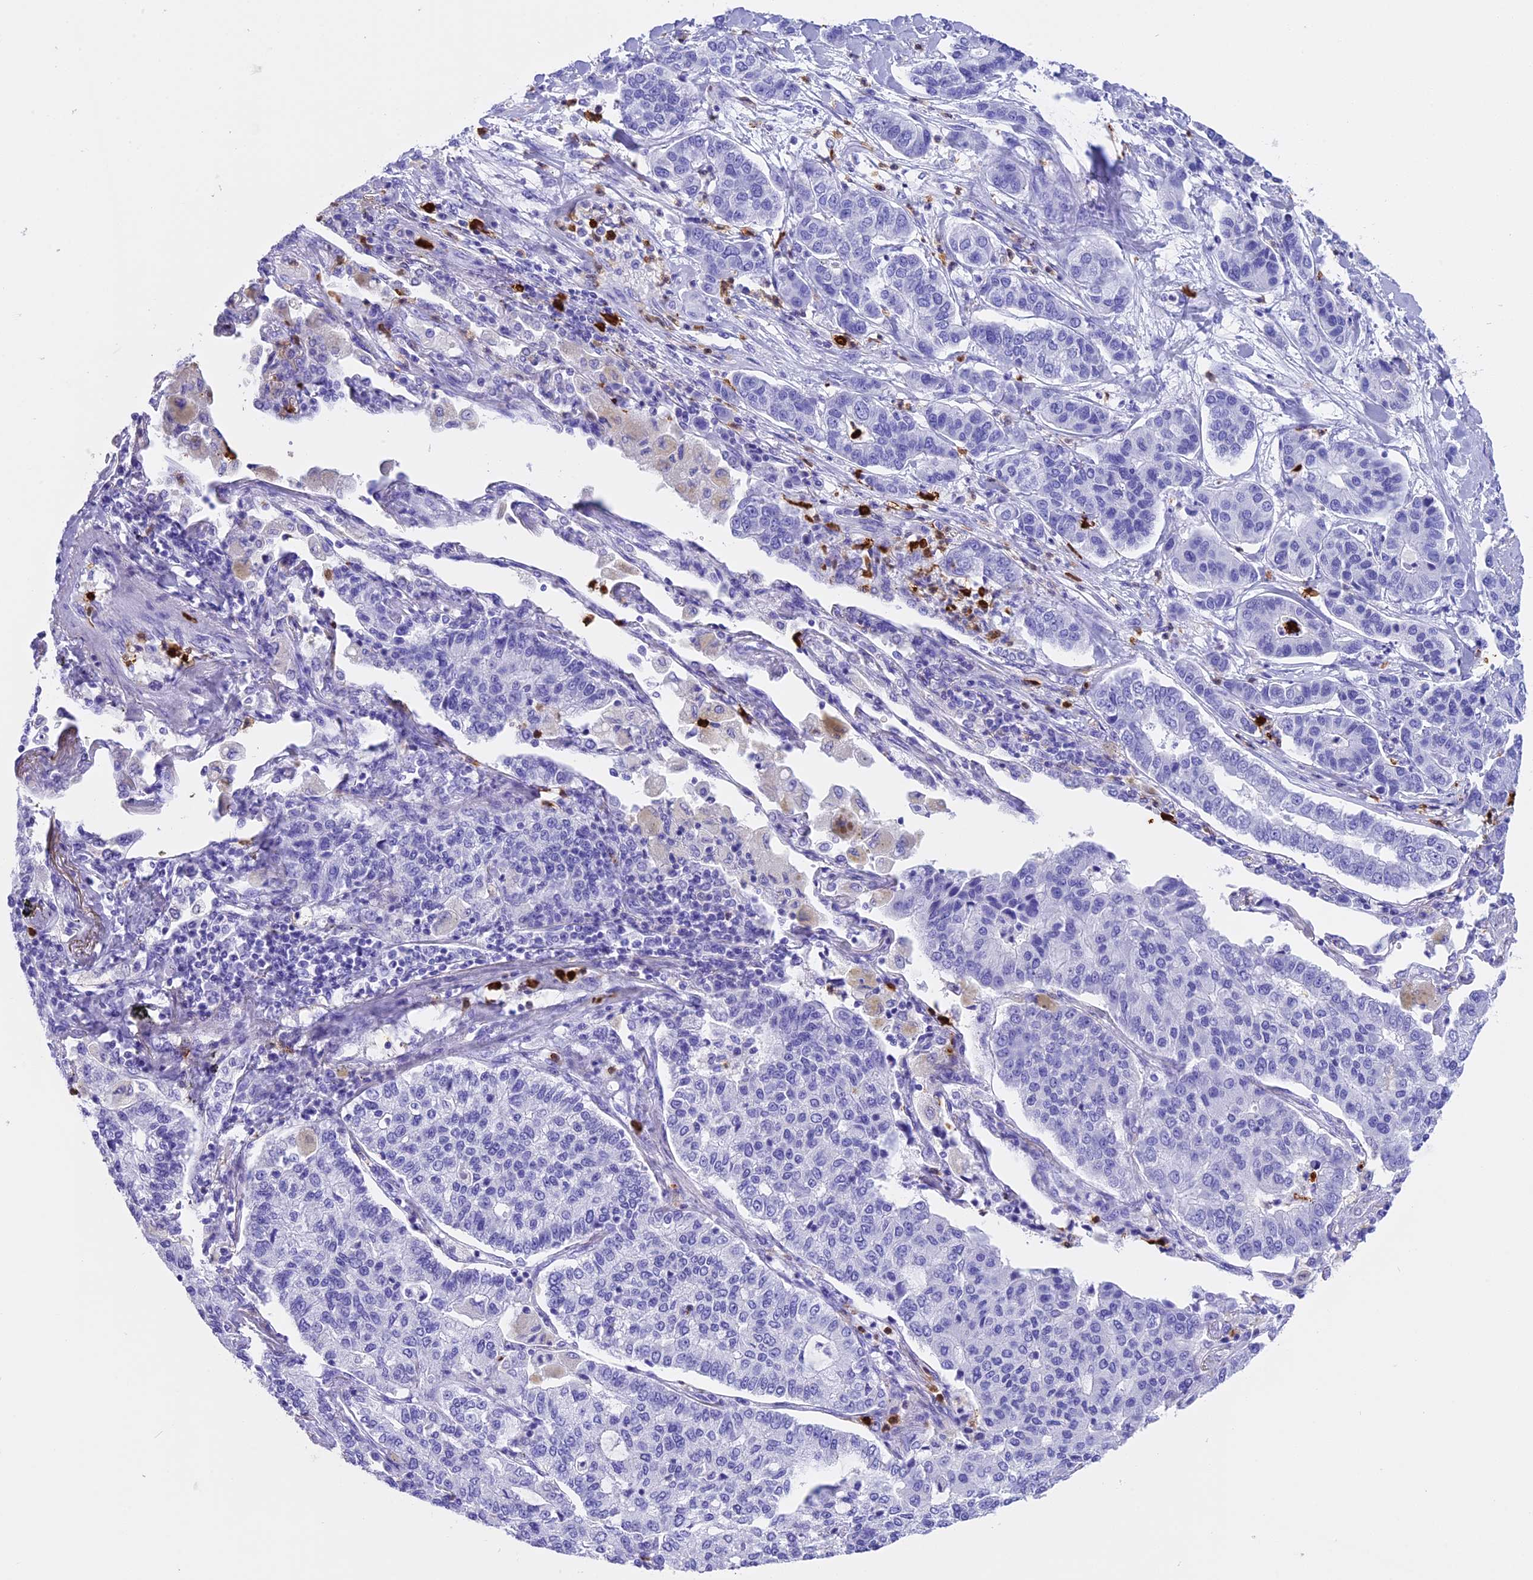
{"staining": {"intensity": "negative", "quantity": "none", "location": "none"}, "tissue": "lung cancer", "cell_type": "Tumor cells", "image_type": "cancer", "snomed": [{"axis": "morphology", "description": "Adenocarcinoma, NOS"}, {"axis": "topography", "description": "Lung"}], "caption": "IHC micrograph of human lung cancer (adenocarcinoma) stained for a protein (brown), which demonstrates no positivity in tumor cells.", "gene": "CLC", "patient": {"sex": "male", "age": 49}}